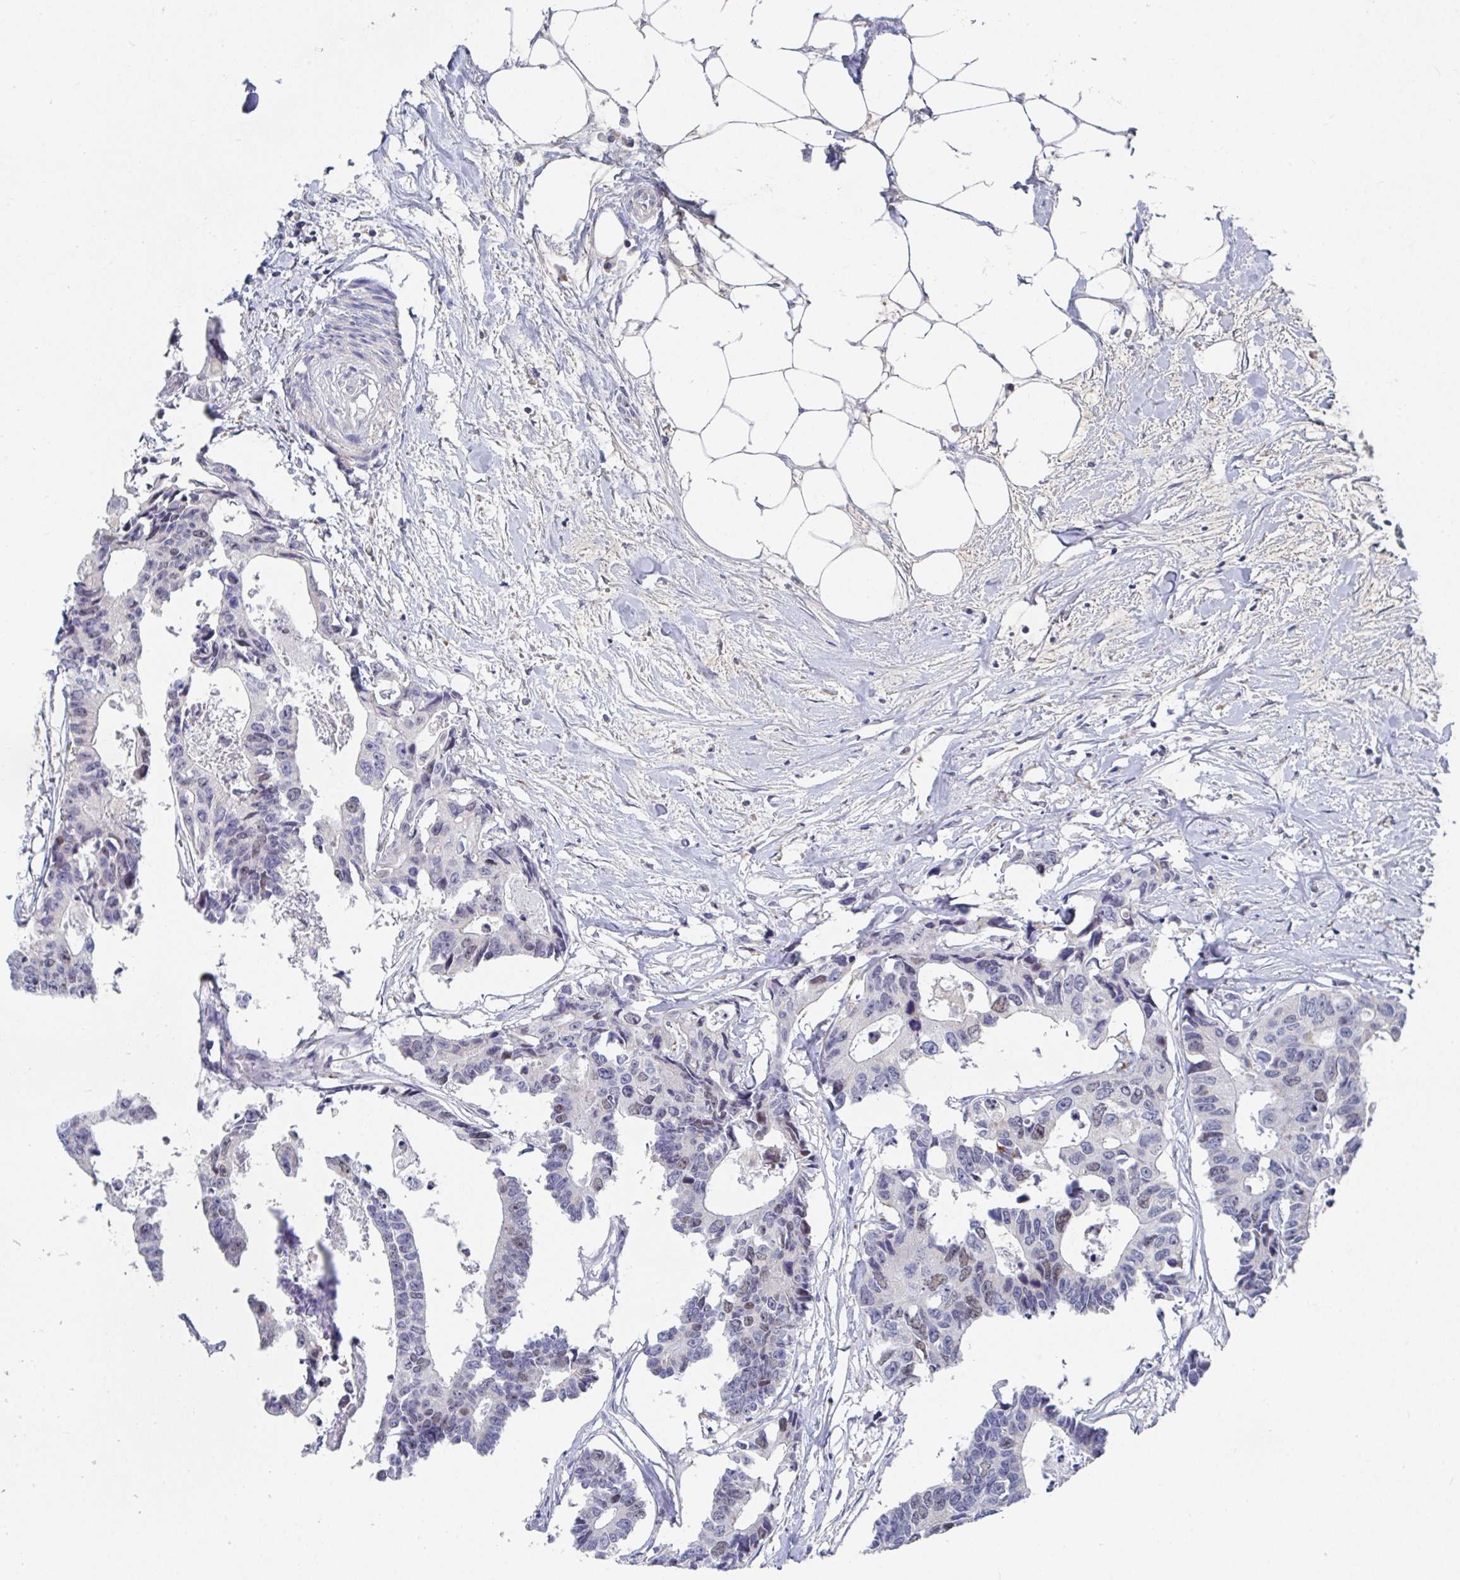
{"staining": {"intensity": "weak", "quantity": "<25%", "location": "nuclear"}, "tissue": "colorectal cancer", "cell_type": "Tumor cells", "image_type": "cancer", "snomed": [{"axis": "morphology", "description": "Adenocarcinoma, NOS"}, {"axis": "topography", "description": "Rectum"}], "caption": "An IHC micrograph of colorectal adenocarcinoma is shown. There is no staining in tumor cells of colorectal adenocarcinoma.", "gene": "ATP5F1C", "patient": {"sex": "male", "age": 57}}